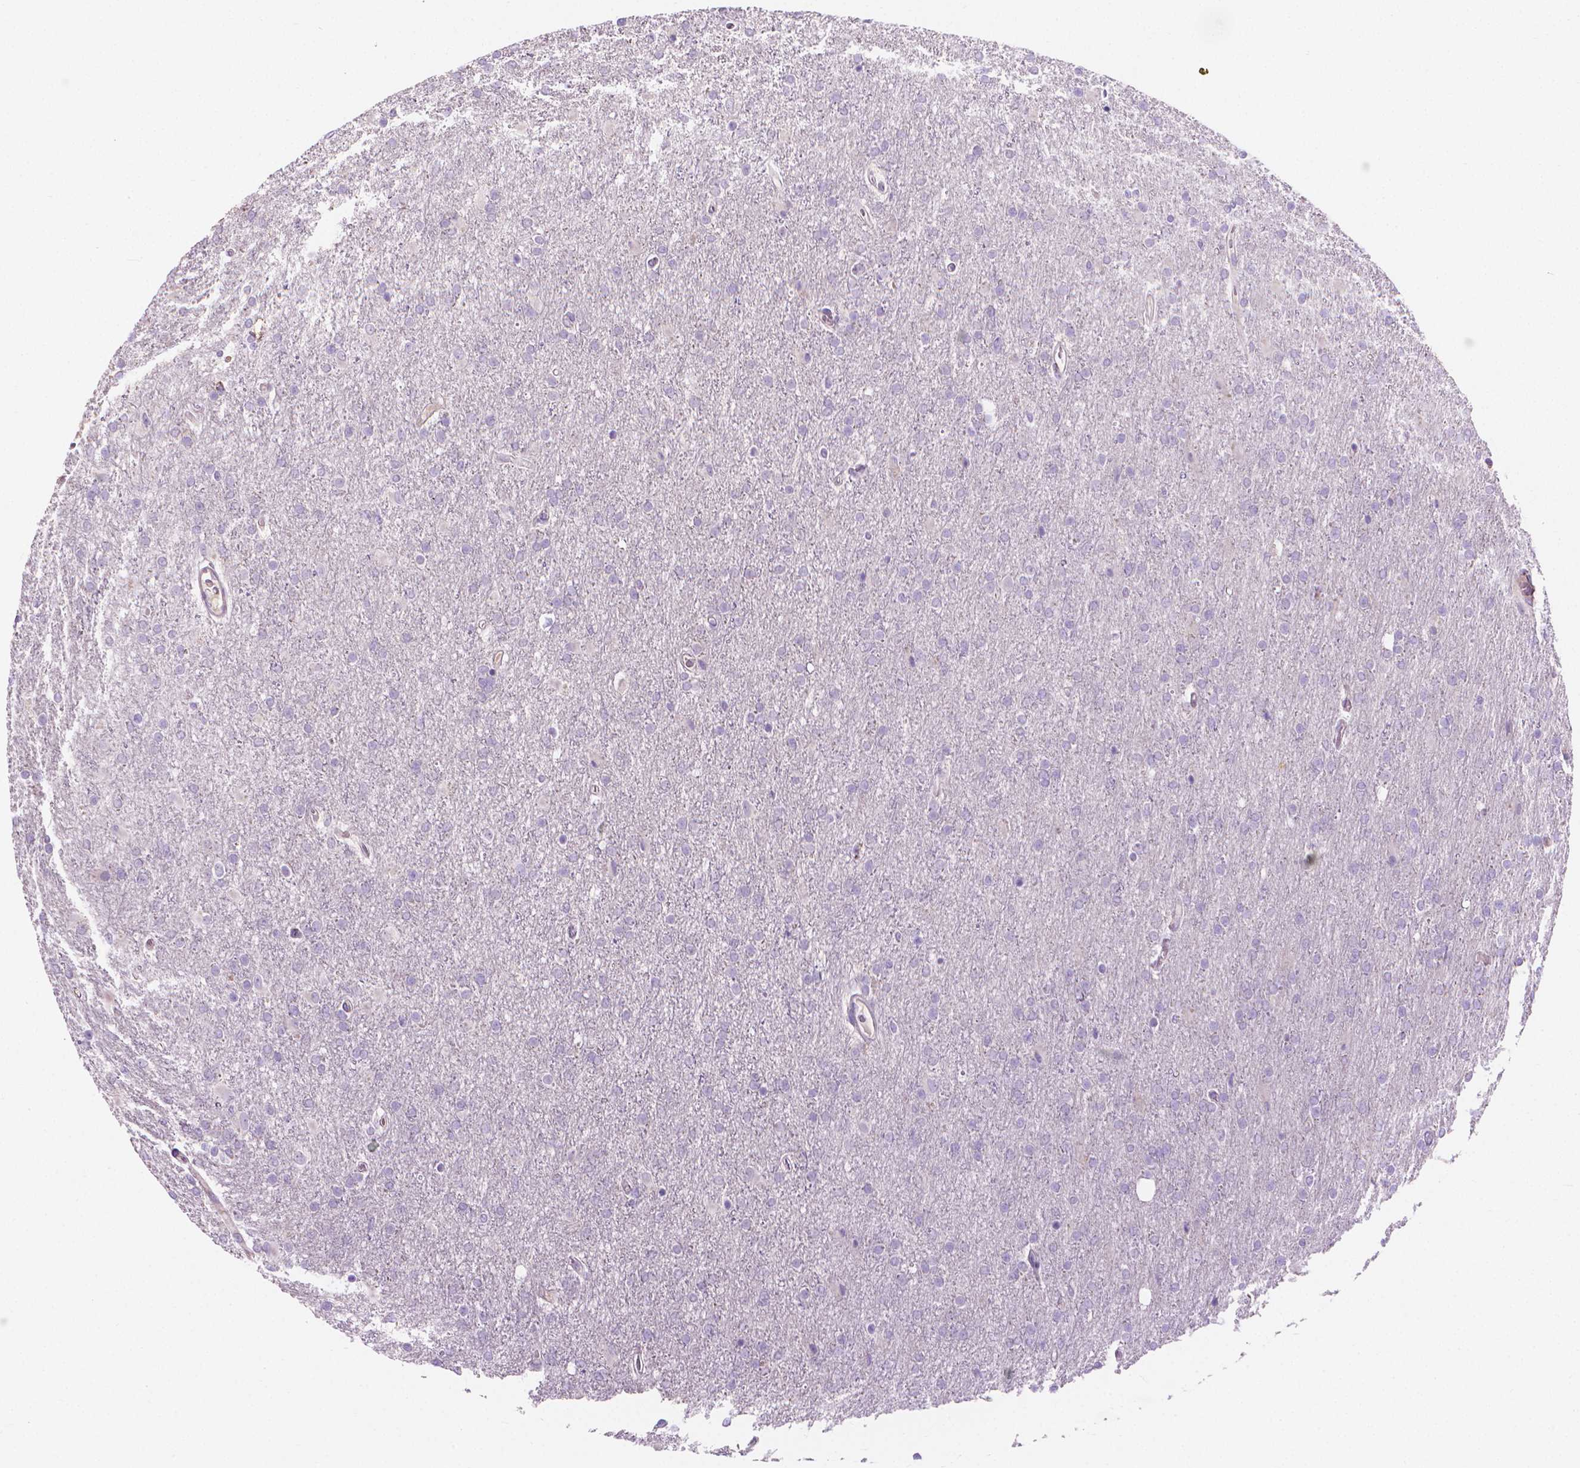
{"staining": {"intensity": "negative", "quantity": "none", "location": "none"}, "tissue": "glioma", "cell_type": "Tumor cells", "image_type": "cancer", "snomed": [{"axis": "morphology", "description": "Glioma, malignant, High grade"}, {"axis": "topography", "description": "Cerebral cortex"}], "caption": "This is a image of immunohistochemistry (IHC) staining of glioma, which shows no expression in tumor cells.", "gene": "CABCOCO1", "patient": {"sex": "male", "age": 70}}